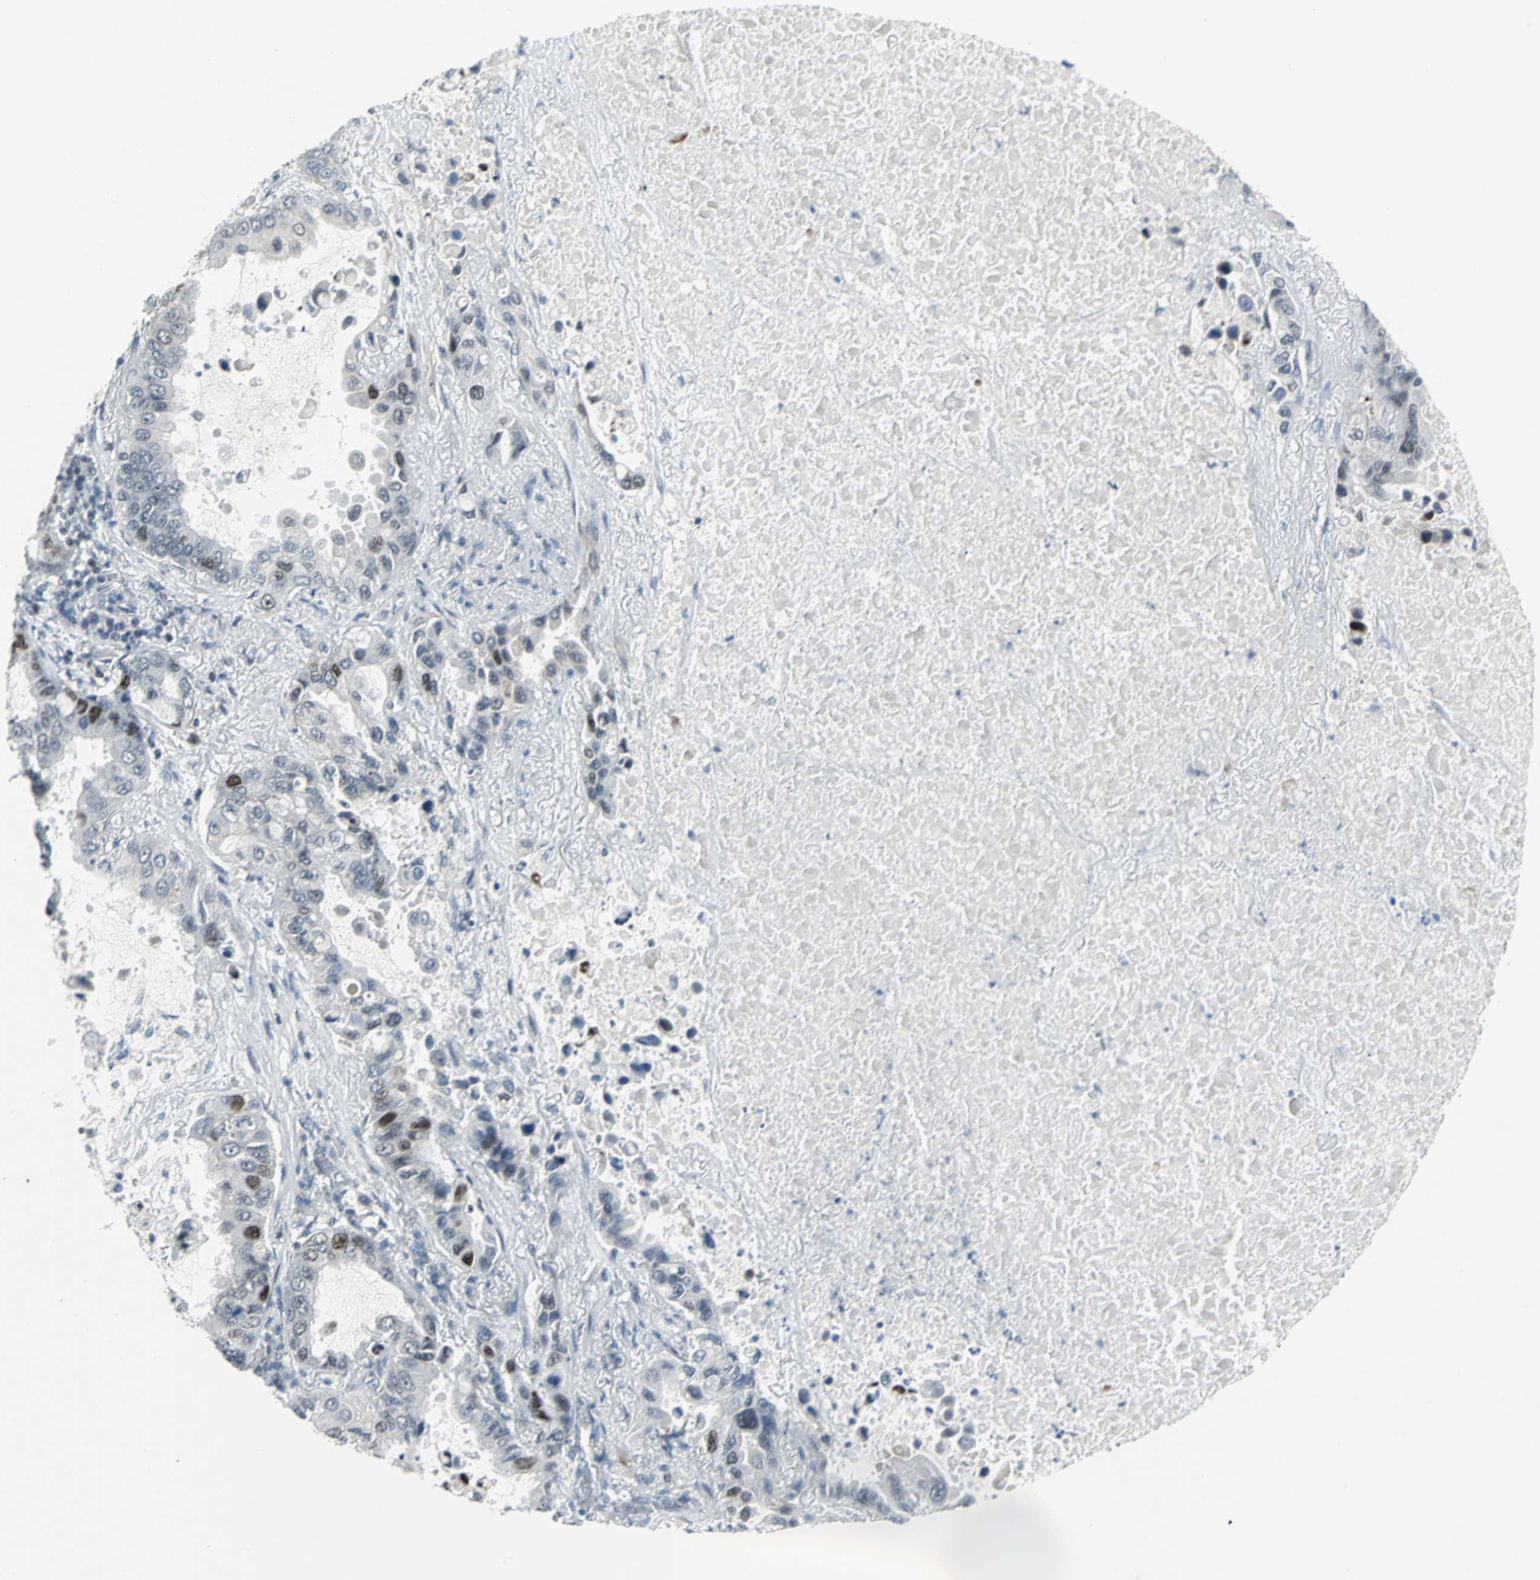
{"staining": {"intensity": "moderate", "quantity": "<25%", "location": "nuclear"}, "tissue": "lung cancer", "cell_type": "Tumor cells", "image_type": "cancer", "snomed": [{"axis": "morphology", "description": "Adenocarcinoma, NOS"}, {"axis": "topography", "description": "Lung"}], "caption": "DAB (3,3'-diaminobenzidine) immunohistochemical staining of lung adenocarcinoma exhibits moderate nuclear protein staining in about <25% of tumor cells.", "gene": "RPA1", "patient": {"sex": "male", "age": 64}}